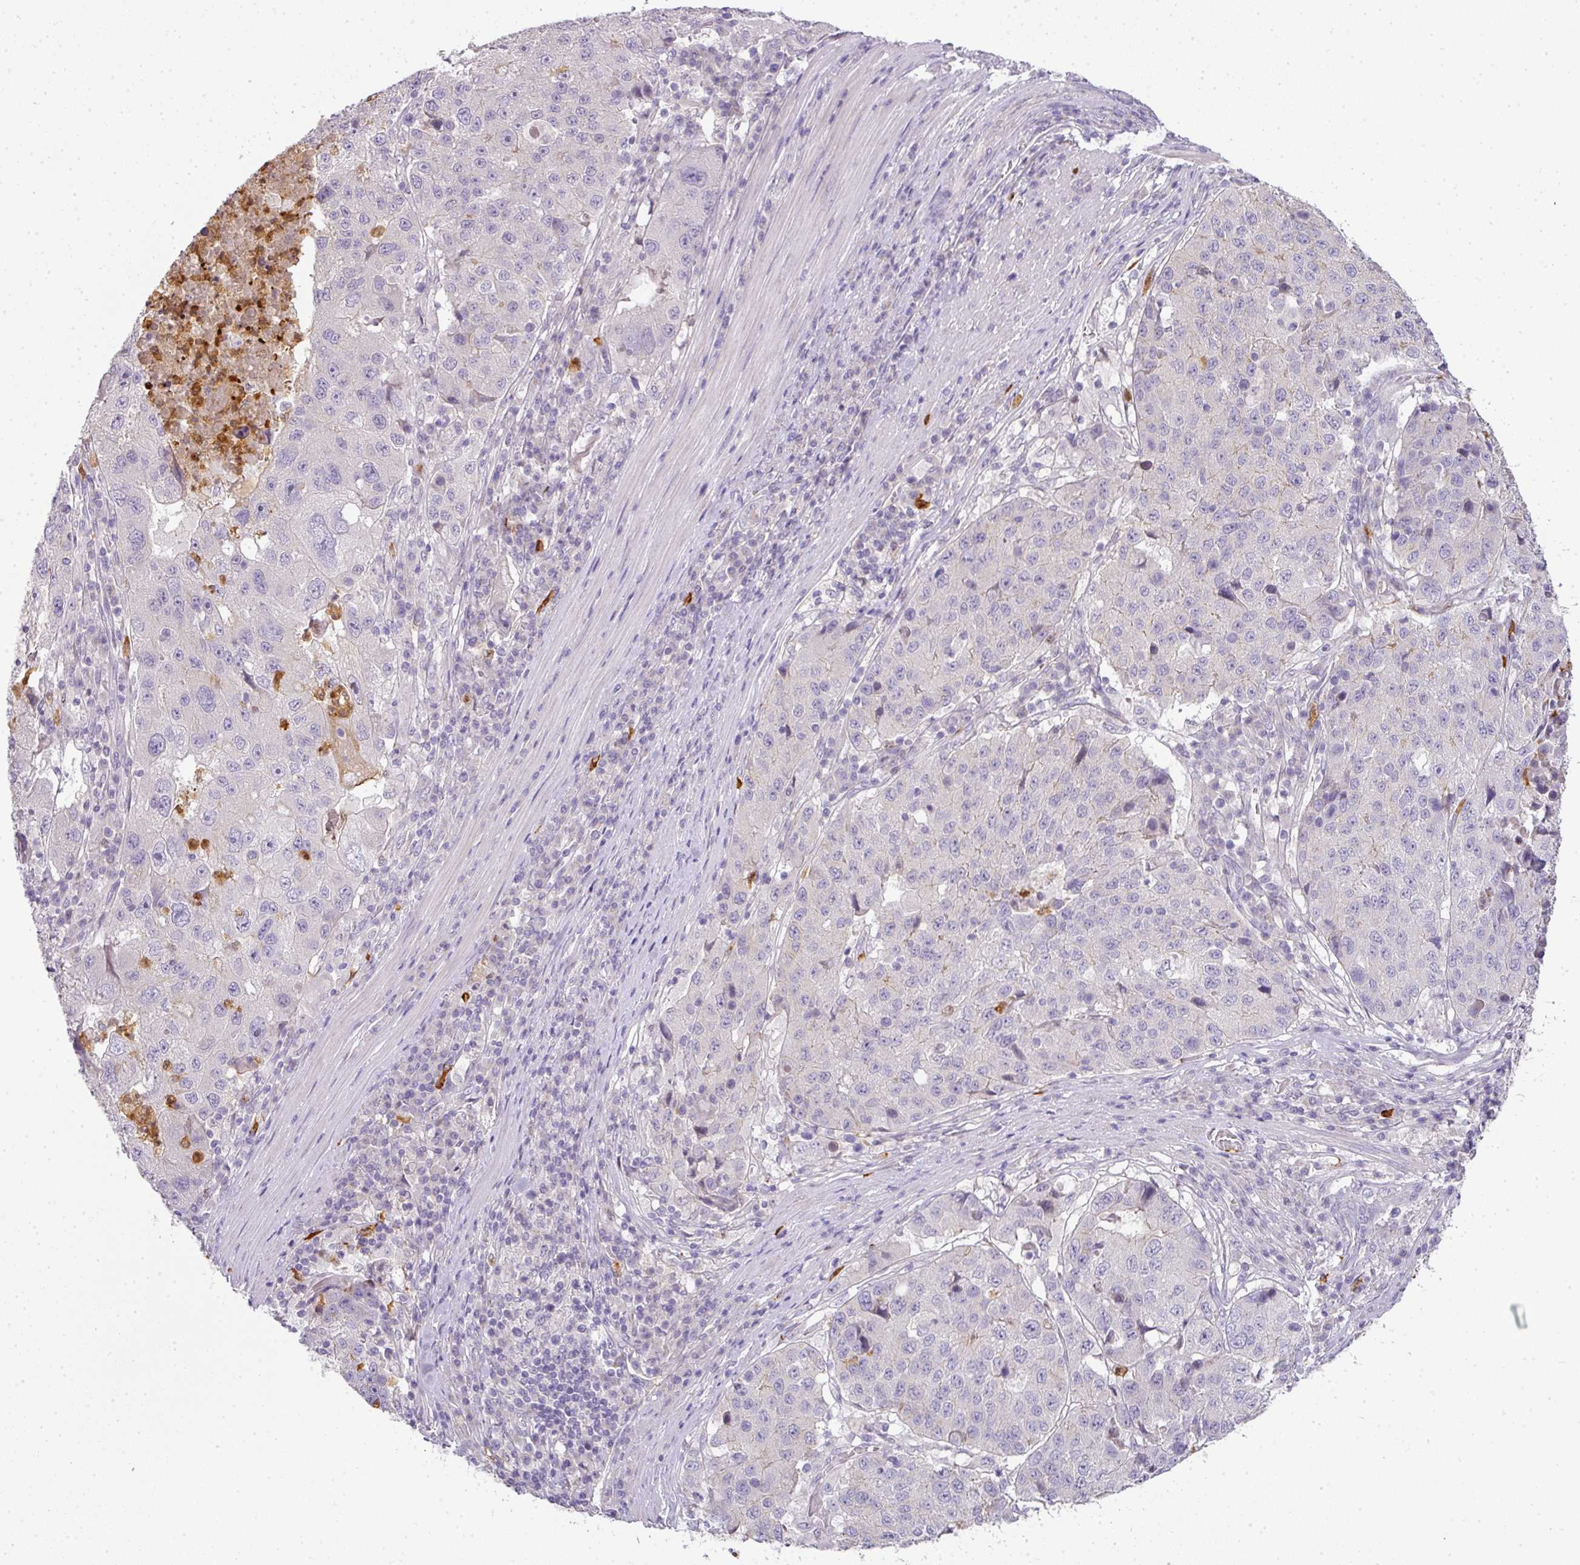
{"staining": {"intensity": "negative", "quantity": "none", "location": "none"}, "tissue": "stomach cancer", "cell_type": "Tumor cells", "image_type": "cancer", "snomed": [{"axis": "morphology", "description": "Adenocarcinoma, NOS"}, {"axis": "topography", "description": "Stomach"}], "caption": "Immunohistochemical staining of stomach adenocarcinoma demonstrates no significant expression in tumor cells.", "gene": "HHEX", "patient": {"sex": "male", "age": 71}}